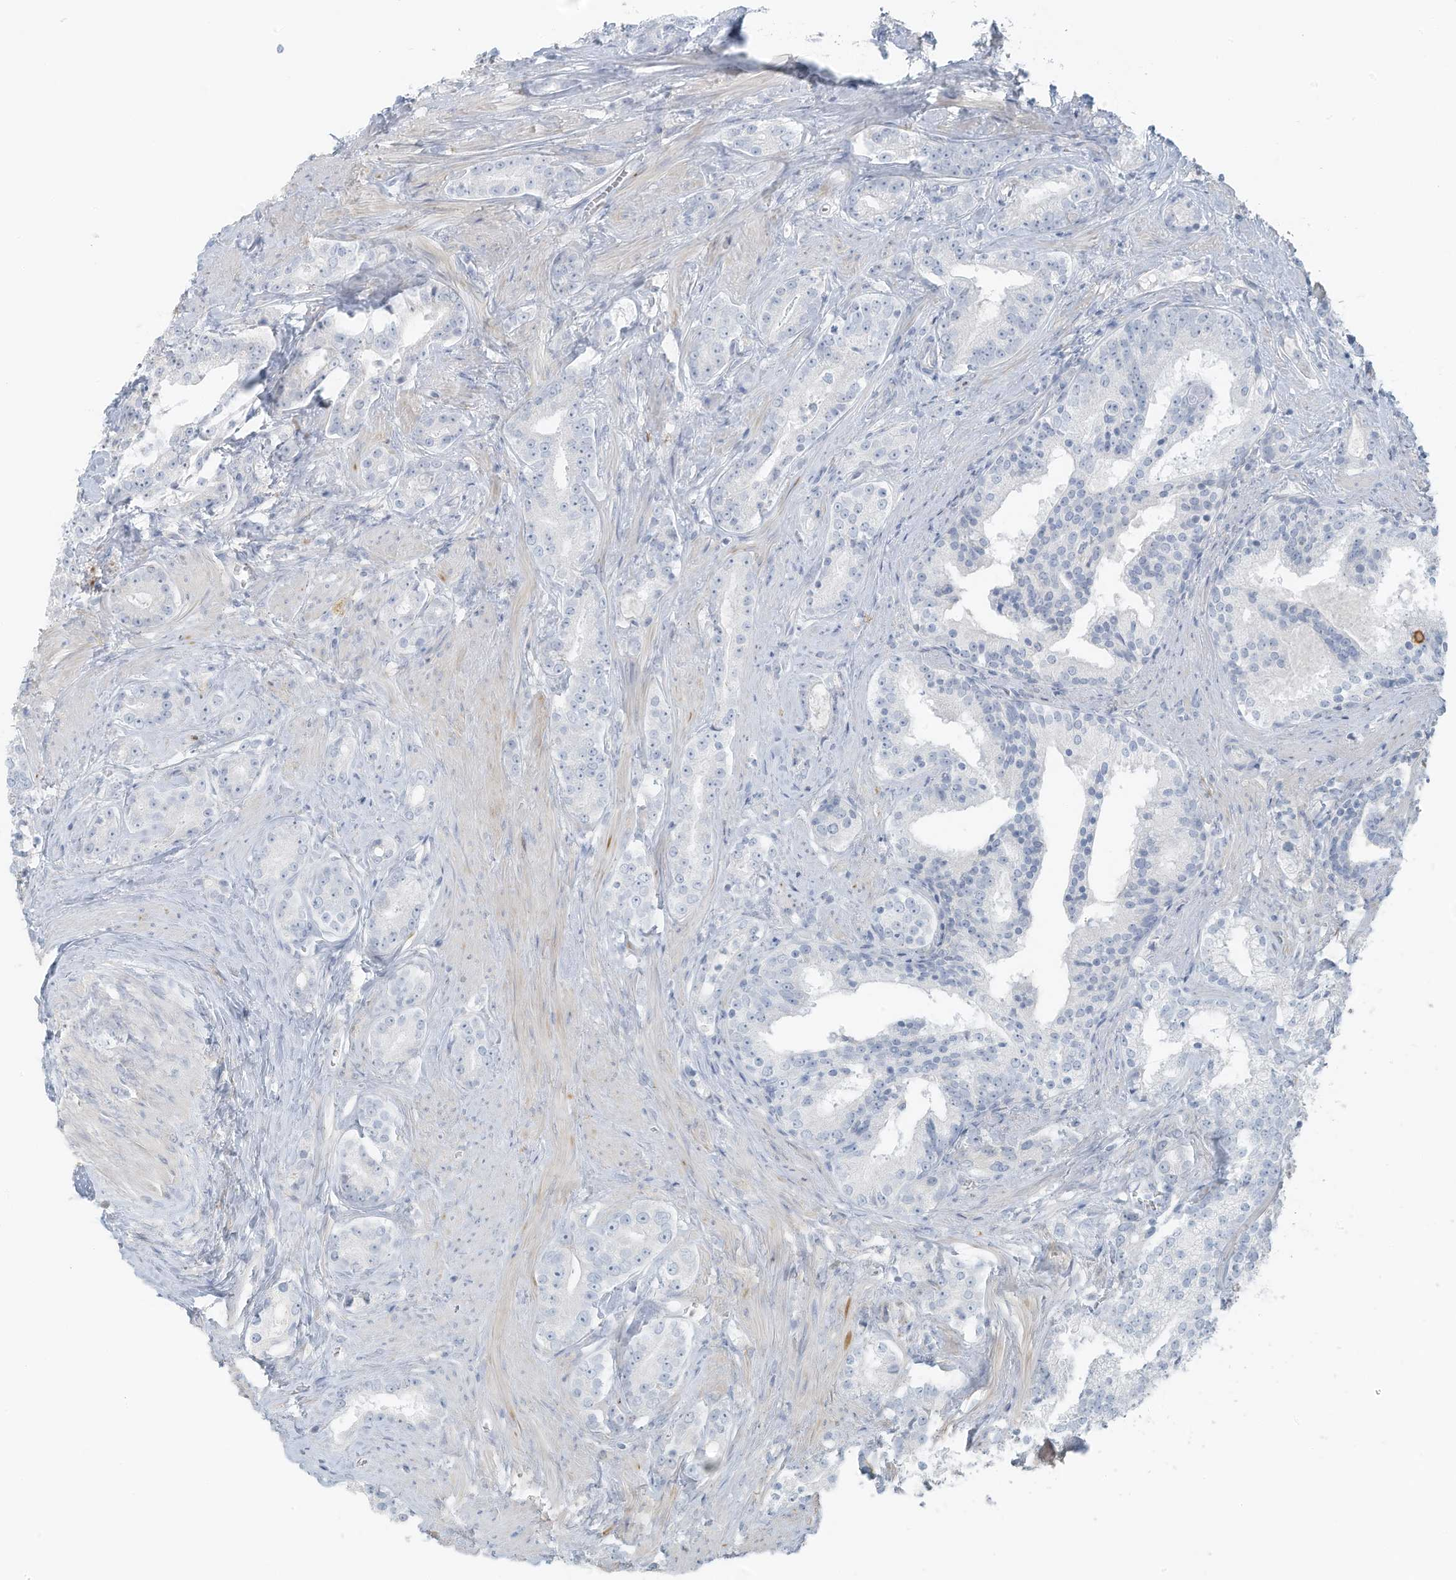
{"staining": {"intensity": "negative", "quantity": "none", "location": "none"}, "tissue": "prostate cancer", "cell_type": "Tumor cells", "image_type": "cancer", "snomed": [{"axis": "morphology", "description": "Adenocarcinoma, High grade"}, {"axis": "topography", "description": "Prostate"}], "caption": "This is a photomicrograph of IHC staining of prostate adenocarcinoma (high-grade), which shows no positivity in tumor cells. Nuclei are stained in blue.", "gene": "SLC25A43", "patient": {"sex": "male", "age": 58}}